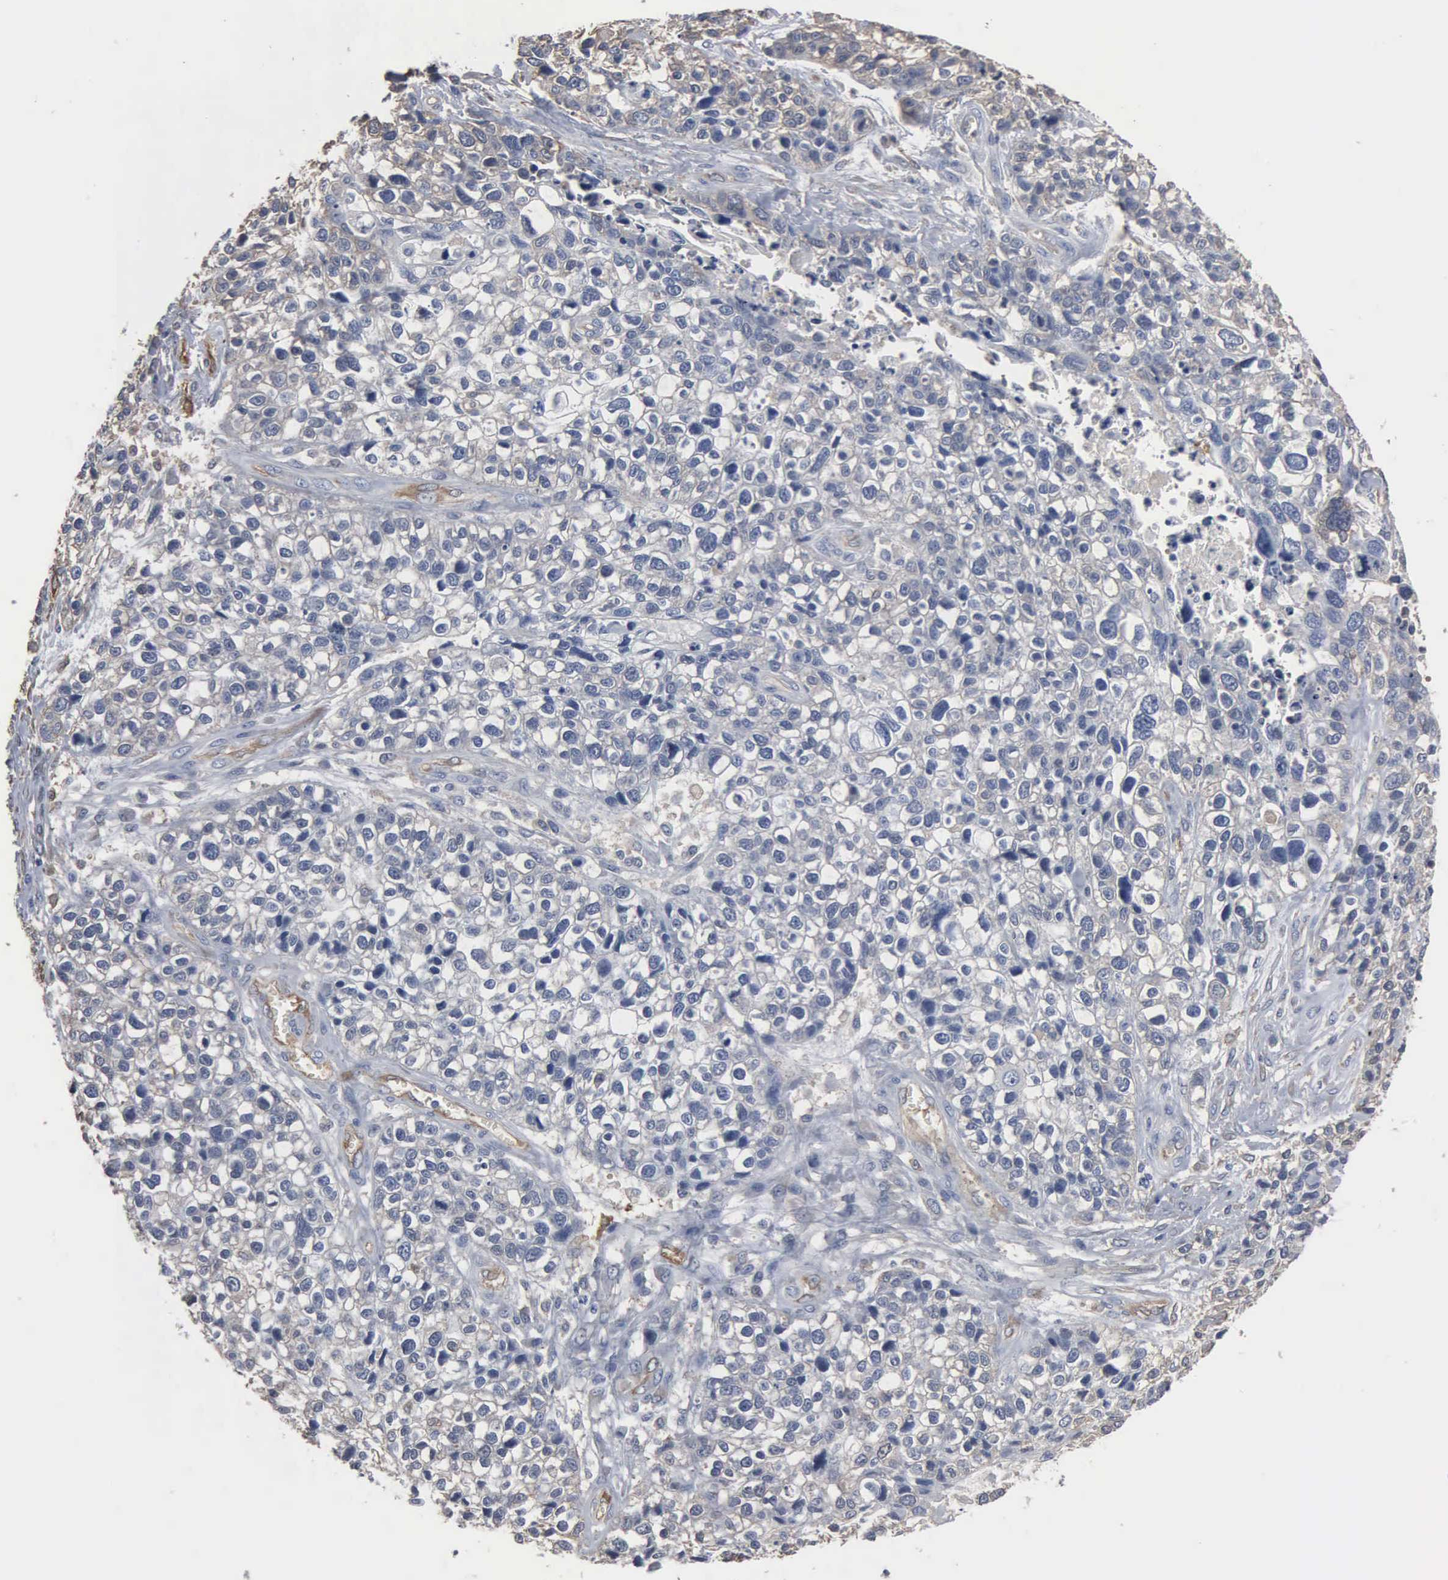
{"staining": {"intensity": "negative", "quantity": "none", "location": "none"}, "tissue": "lung cancer", "cell_type": "Tumor cells", "image_type": "cancer", "snomed": [{"axis": "morphology", "description": "Squamous cell carcinoma, NOS"}, {"axis": "topography", "description": "Lymph node"}, {"axis": "topography", "description": "Lung"}], "caption": "A high-resolution histopathology image shows immunohistochemistry (IHC) staining of lung cancer, which exhibits no significant staining in tumor cells.", "gene": "FSCN1", "patient": {"sex": "male", "age": 74}}